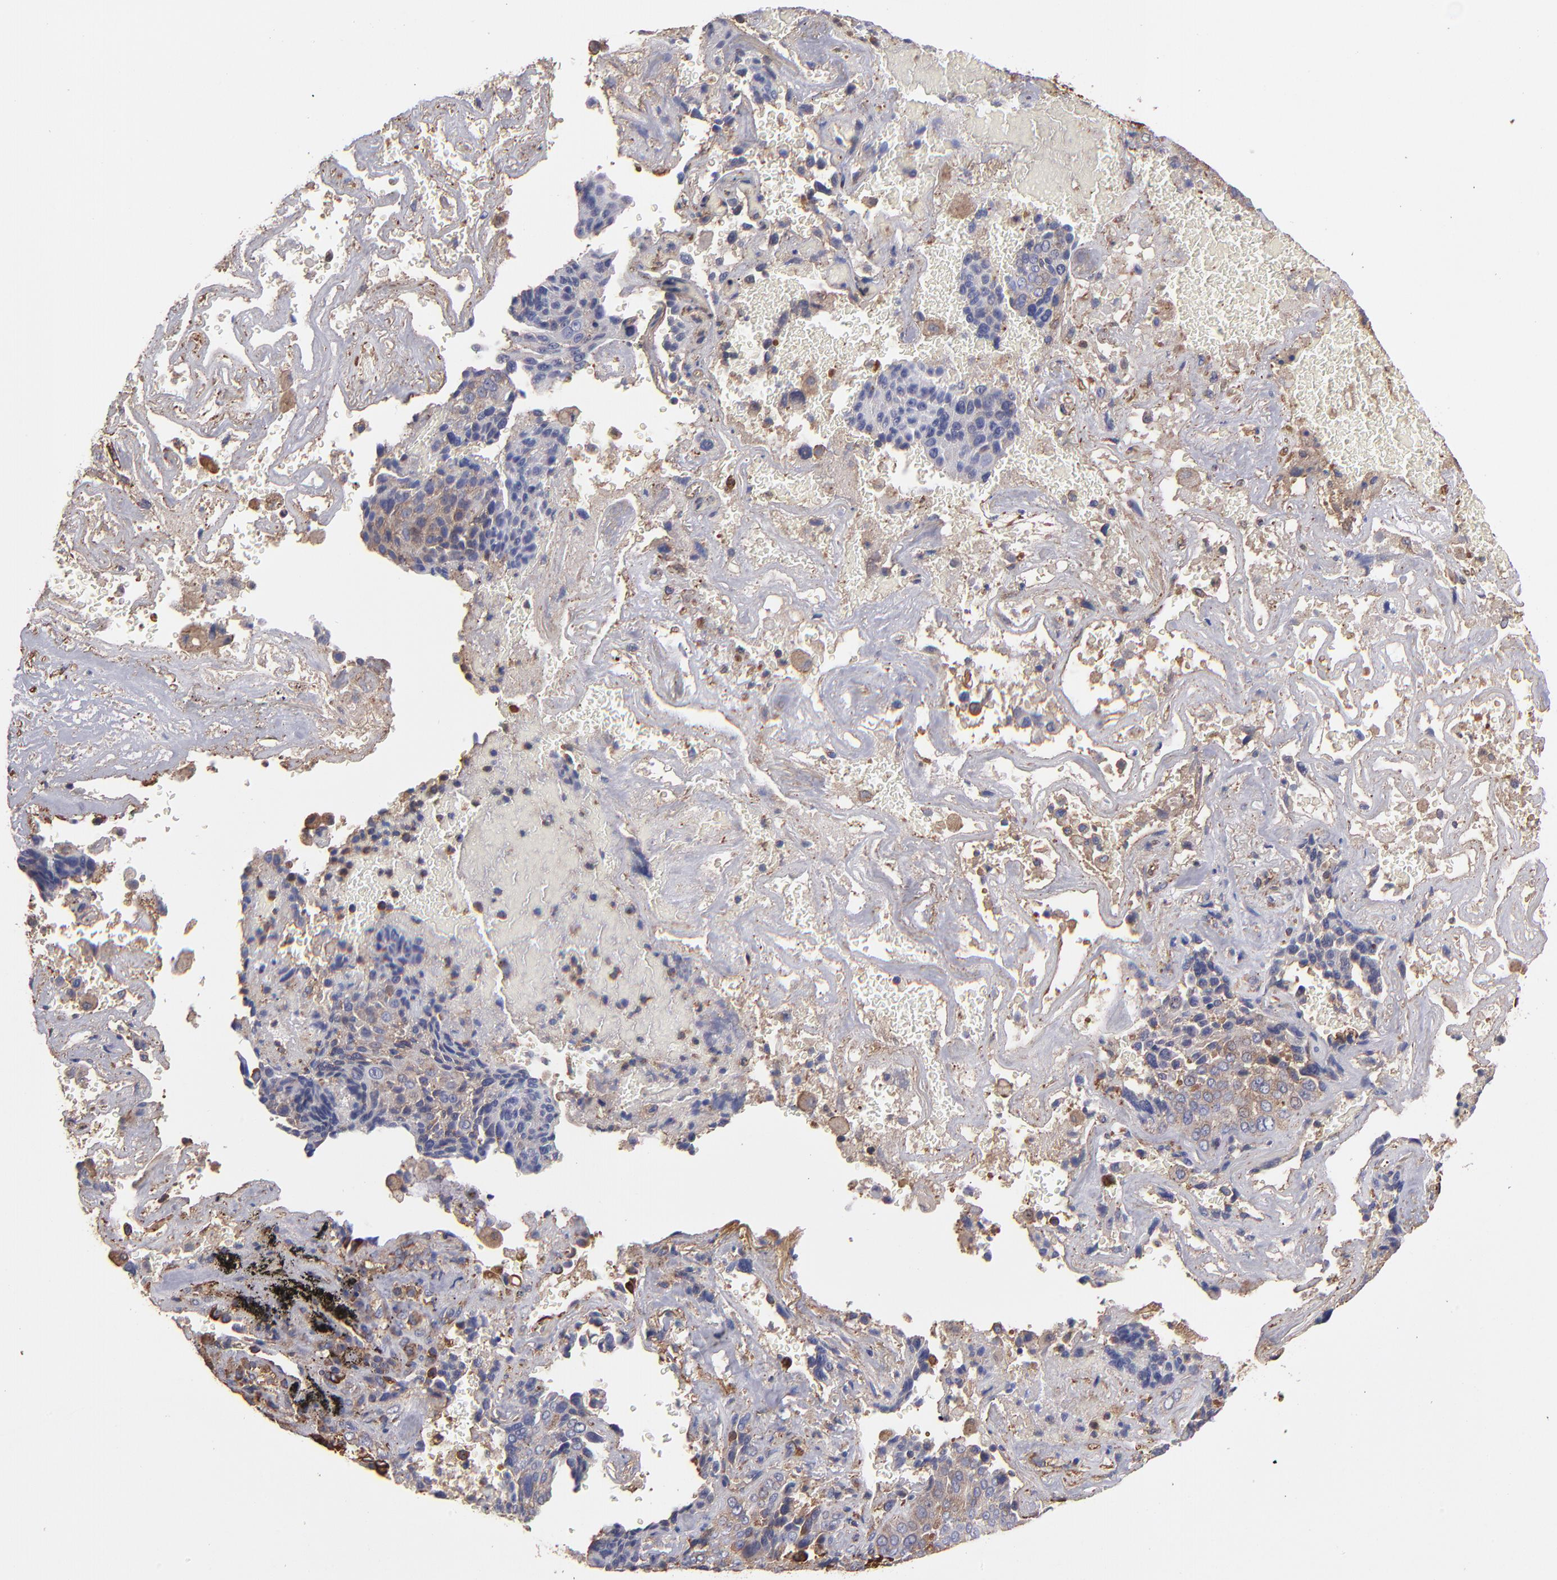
{"staining": {"intensity": "negative", "quantity": "none", "location": "none"}, "tissue": "lung cancer", "cell_type": "Tumor cells", "image_type": "cancer", "snomed": [{"axis": "morphology", "description": "Squamous cell carcinoma, NOS"}, {"axis": "topography", "description": "Lung"}], "caption": "This is an immunohistochemistry (IHC) photomicrograph of human lung squamous cell carcinoma. There is no positivity in tumor cells.", "gene": "MVP", "patient": {"sex": "male", "age": 54}}